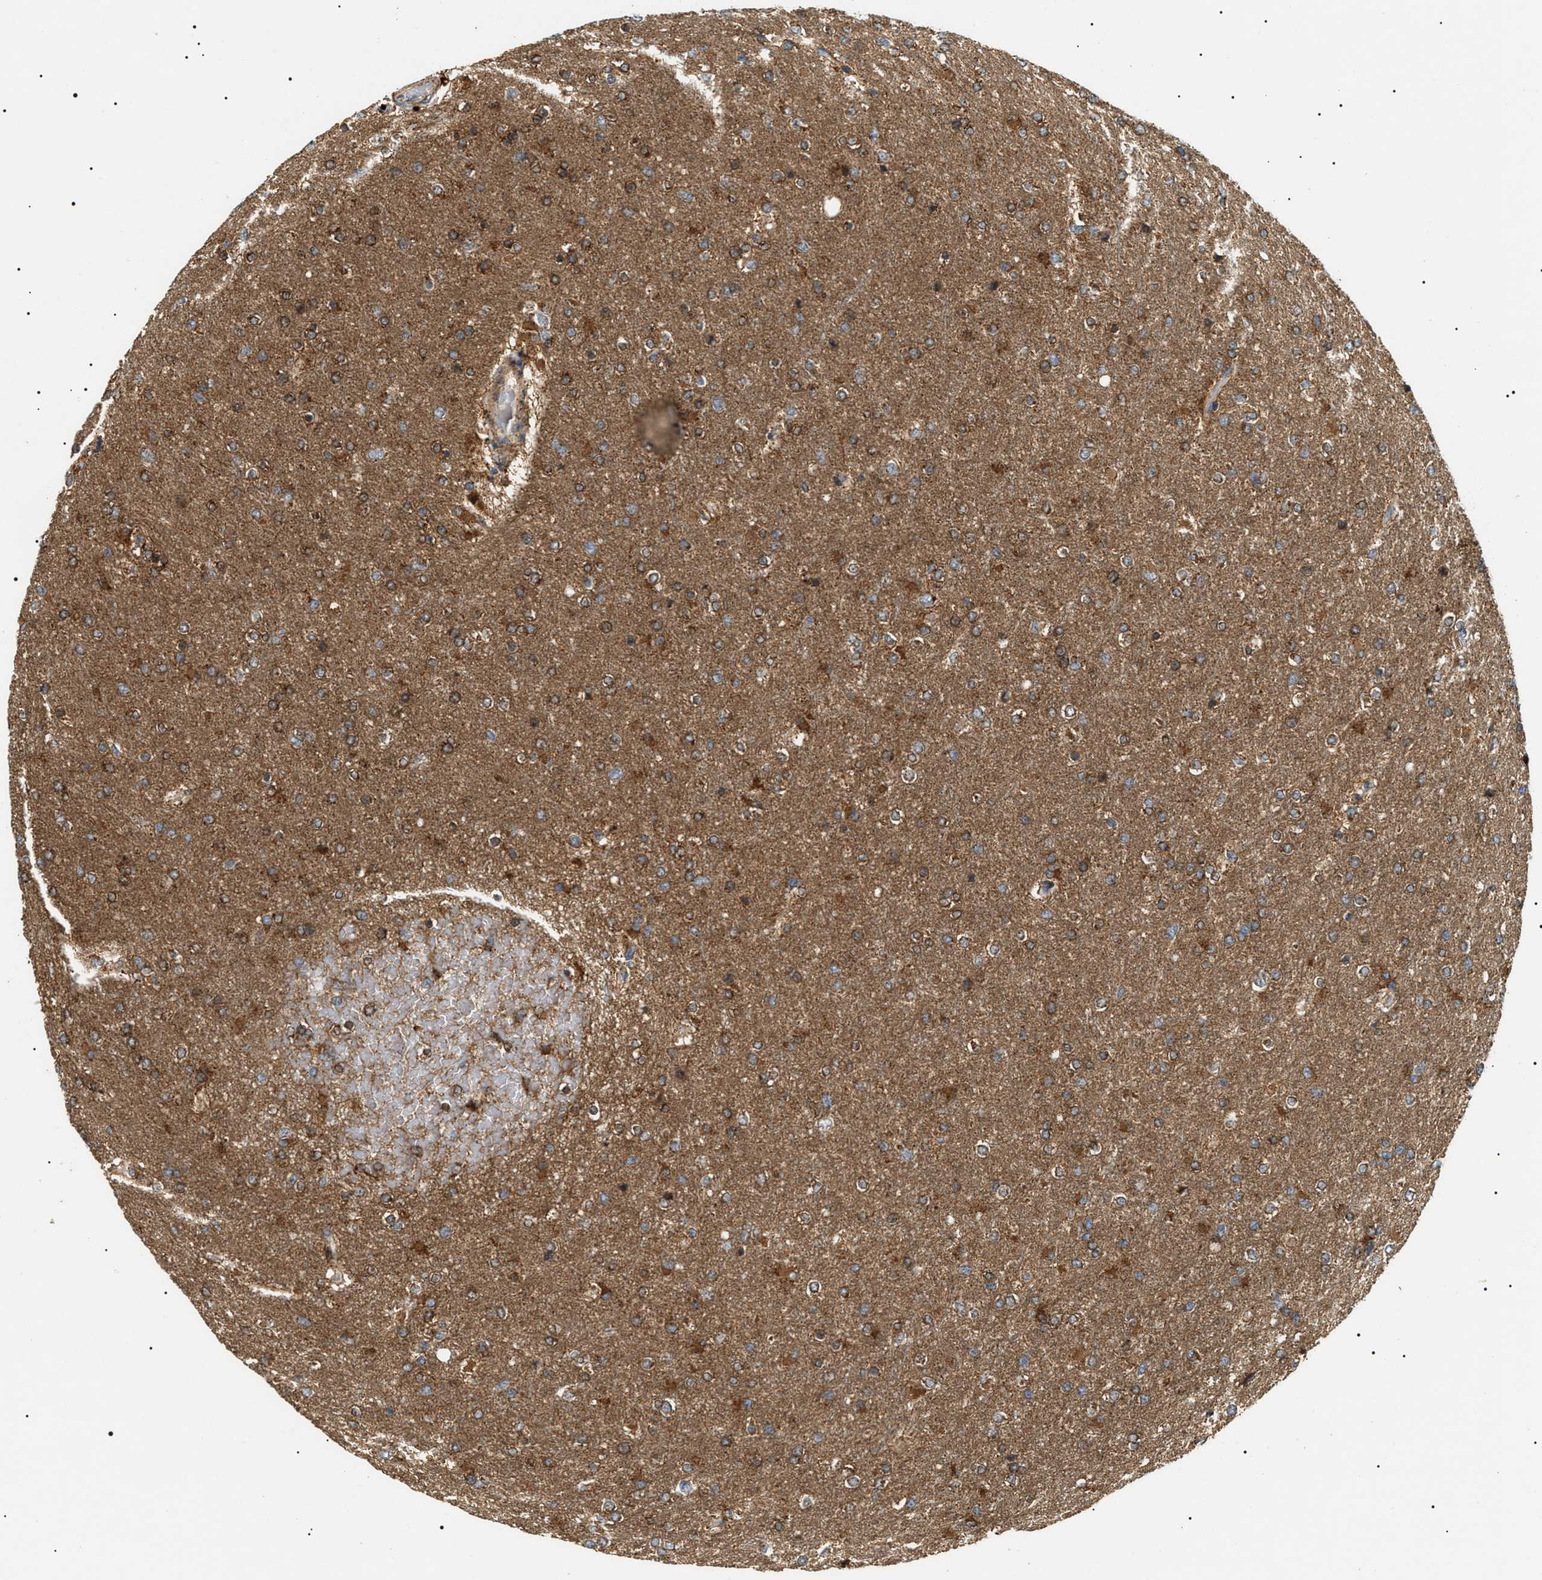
{"staining": {"intensity": "strong", "quantity": "25%-75%", "location": "cytoplasmic/membranous"}, "tissue": "glioma", "cell_type": "Tumor cells", "image_type": "cancer", "snomed": [{"axis": "morphology", "description": "Glioma, malignant, High grade"}, {"axis": "topography", "description": "Cerebral cortex"}], "caption": "Immunohistochemistry (IHC) of human malignant high-grade glioma demonstrates high levels of strong cytoplasmic/membranous expression in approximately 25%-75% of tumor cells.", "gene": "ZBTB26", "patient": {"sex": "female", "age": 36}}